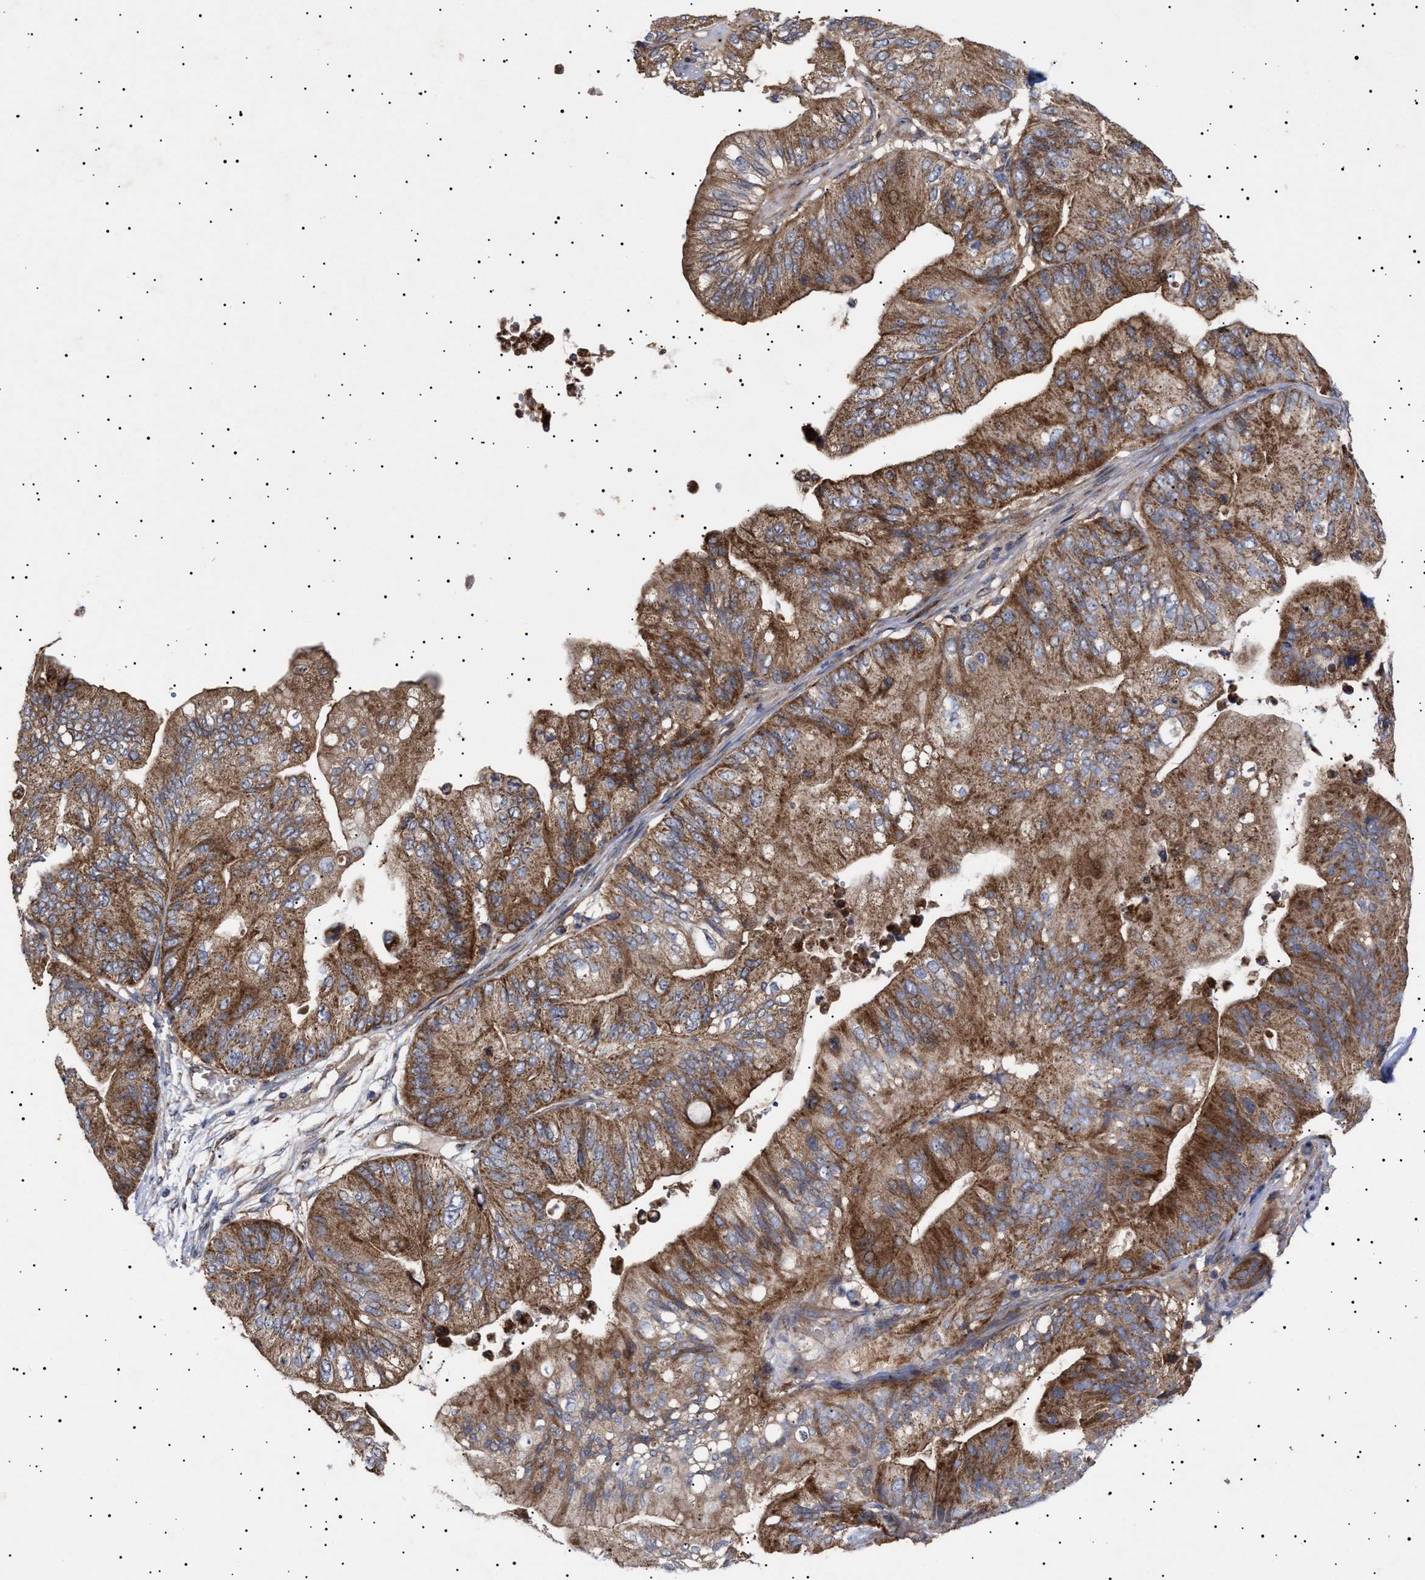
{"staining": {"intensity": "moderate", "quantity": ">75%", "location": "cytoplasmic/membranous"}, "tissue": "ovarian cancer", "cell_type": "Tumor cells", "image_type": "cancer", "snomed": [{"axis": "morphology", "description": "Cystadenocarcinoma, mucinous, NOS"}, {"axis": "topography", "description": "Ovary"}], "caption": "Ovarian cancer tissue demonstrates moderate cytoplasmic/membranous positivity in approximately >75% of tumor cells, visualized by immunohistochemistry.", "gene": "MRPL10", "patient": {"sex": "female", "age": 61}}